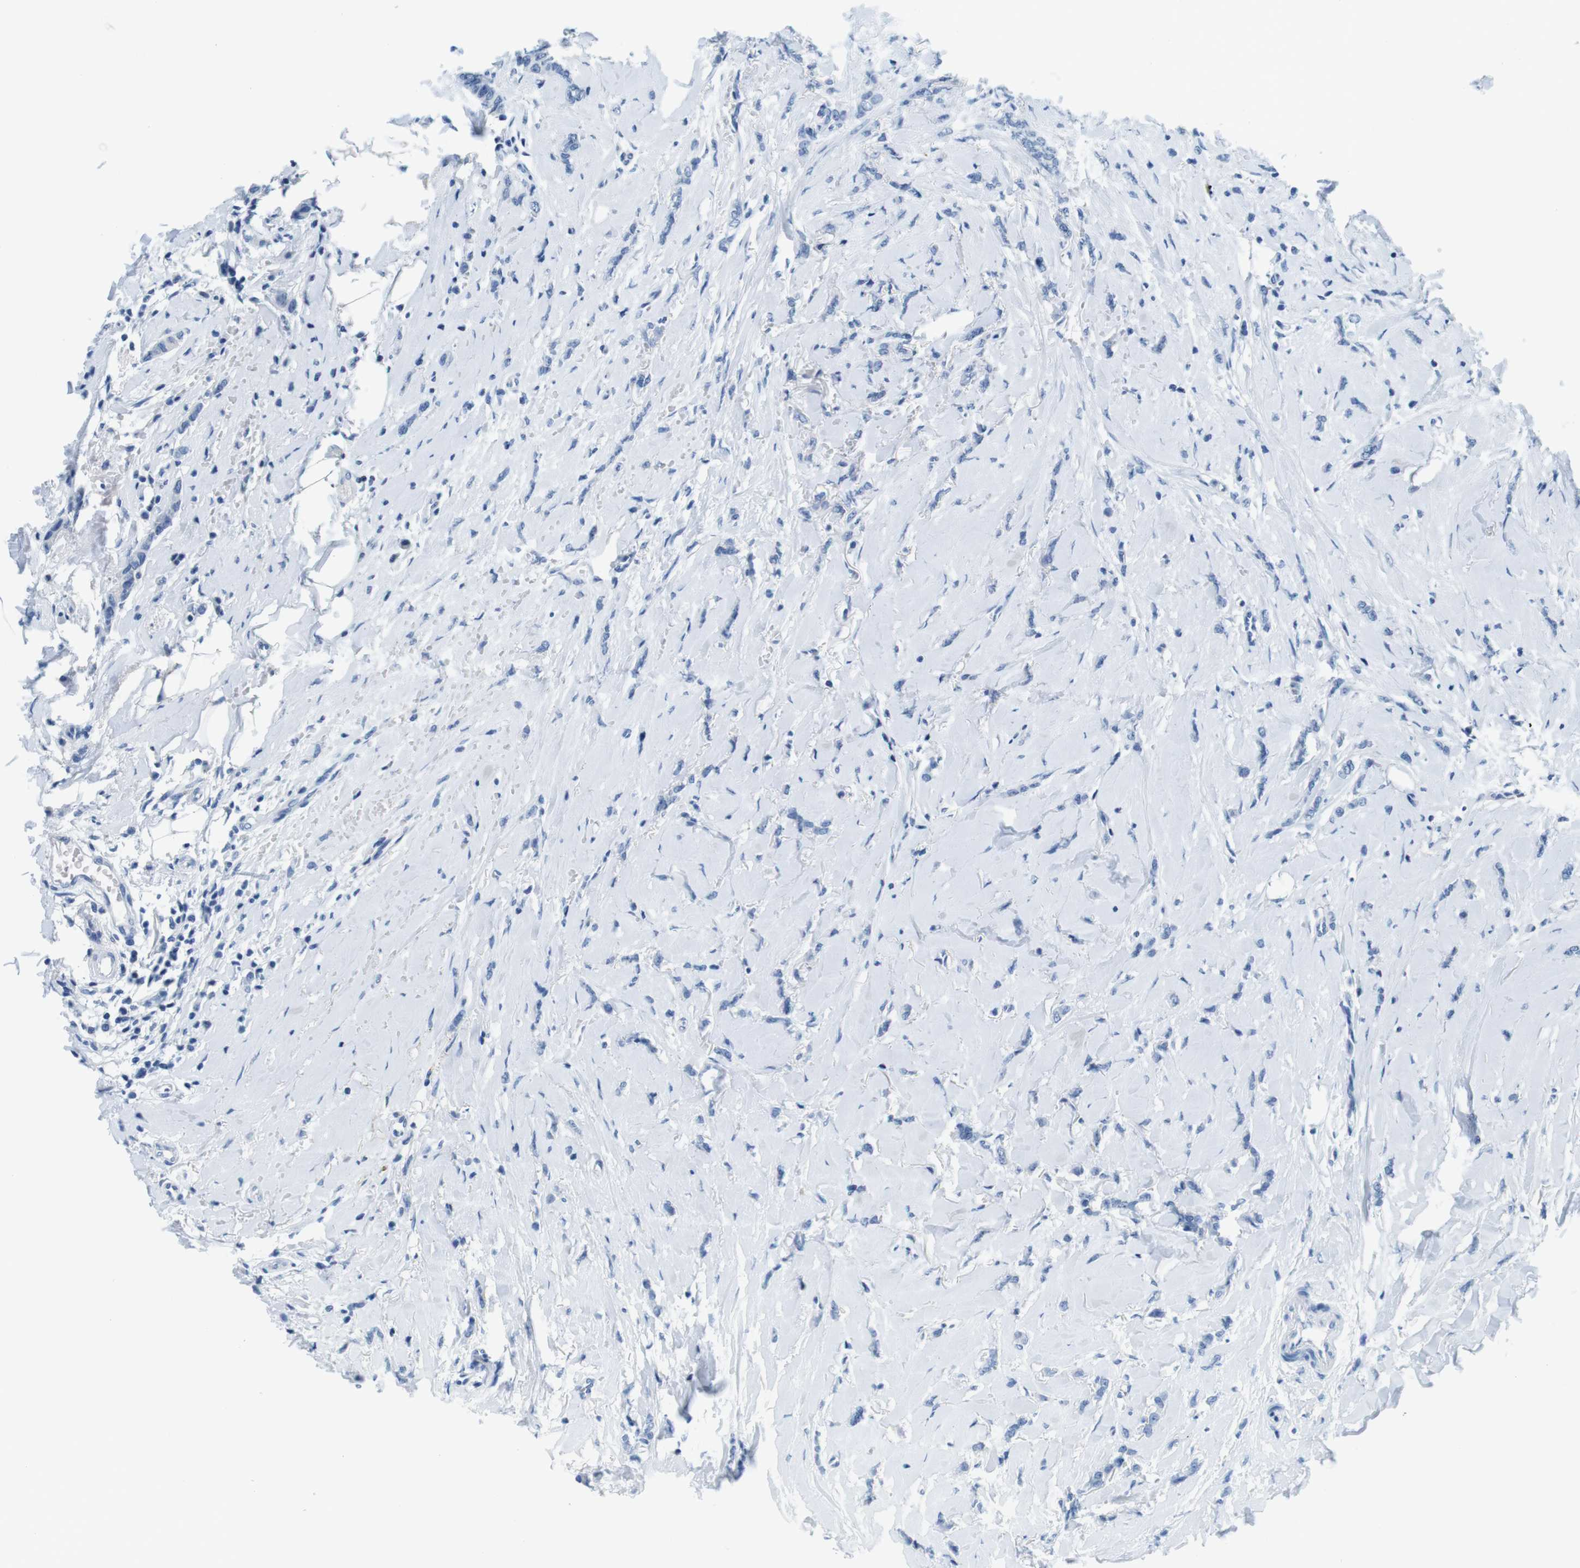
{"staining": {"intensity": "negative", "quantity": "none", "location": "none"}, "tissue": "breast cancer", "cell_type": "Tumor cells", "image_type": "cancer", "snomed": [{"axis": "morphology", "description": "Lobular carcinoma"}, {"axis": "topography", "description": "Skin"}, {"axis": "topography", "description": "Breast"}], "caption": "Immunohistochemistry (IHC) of human breast cancer exhibits no positivity in tumor cells. (DAB (3,3'-diaminobenzidine) IHC with hematoxylin counter stain).", "gene": "EIF2B5", "patient": {"sex": "female", "age": 46}}